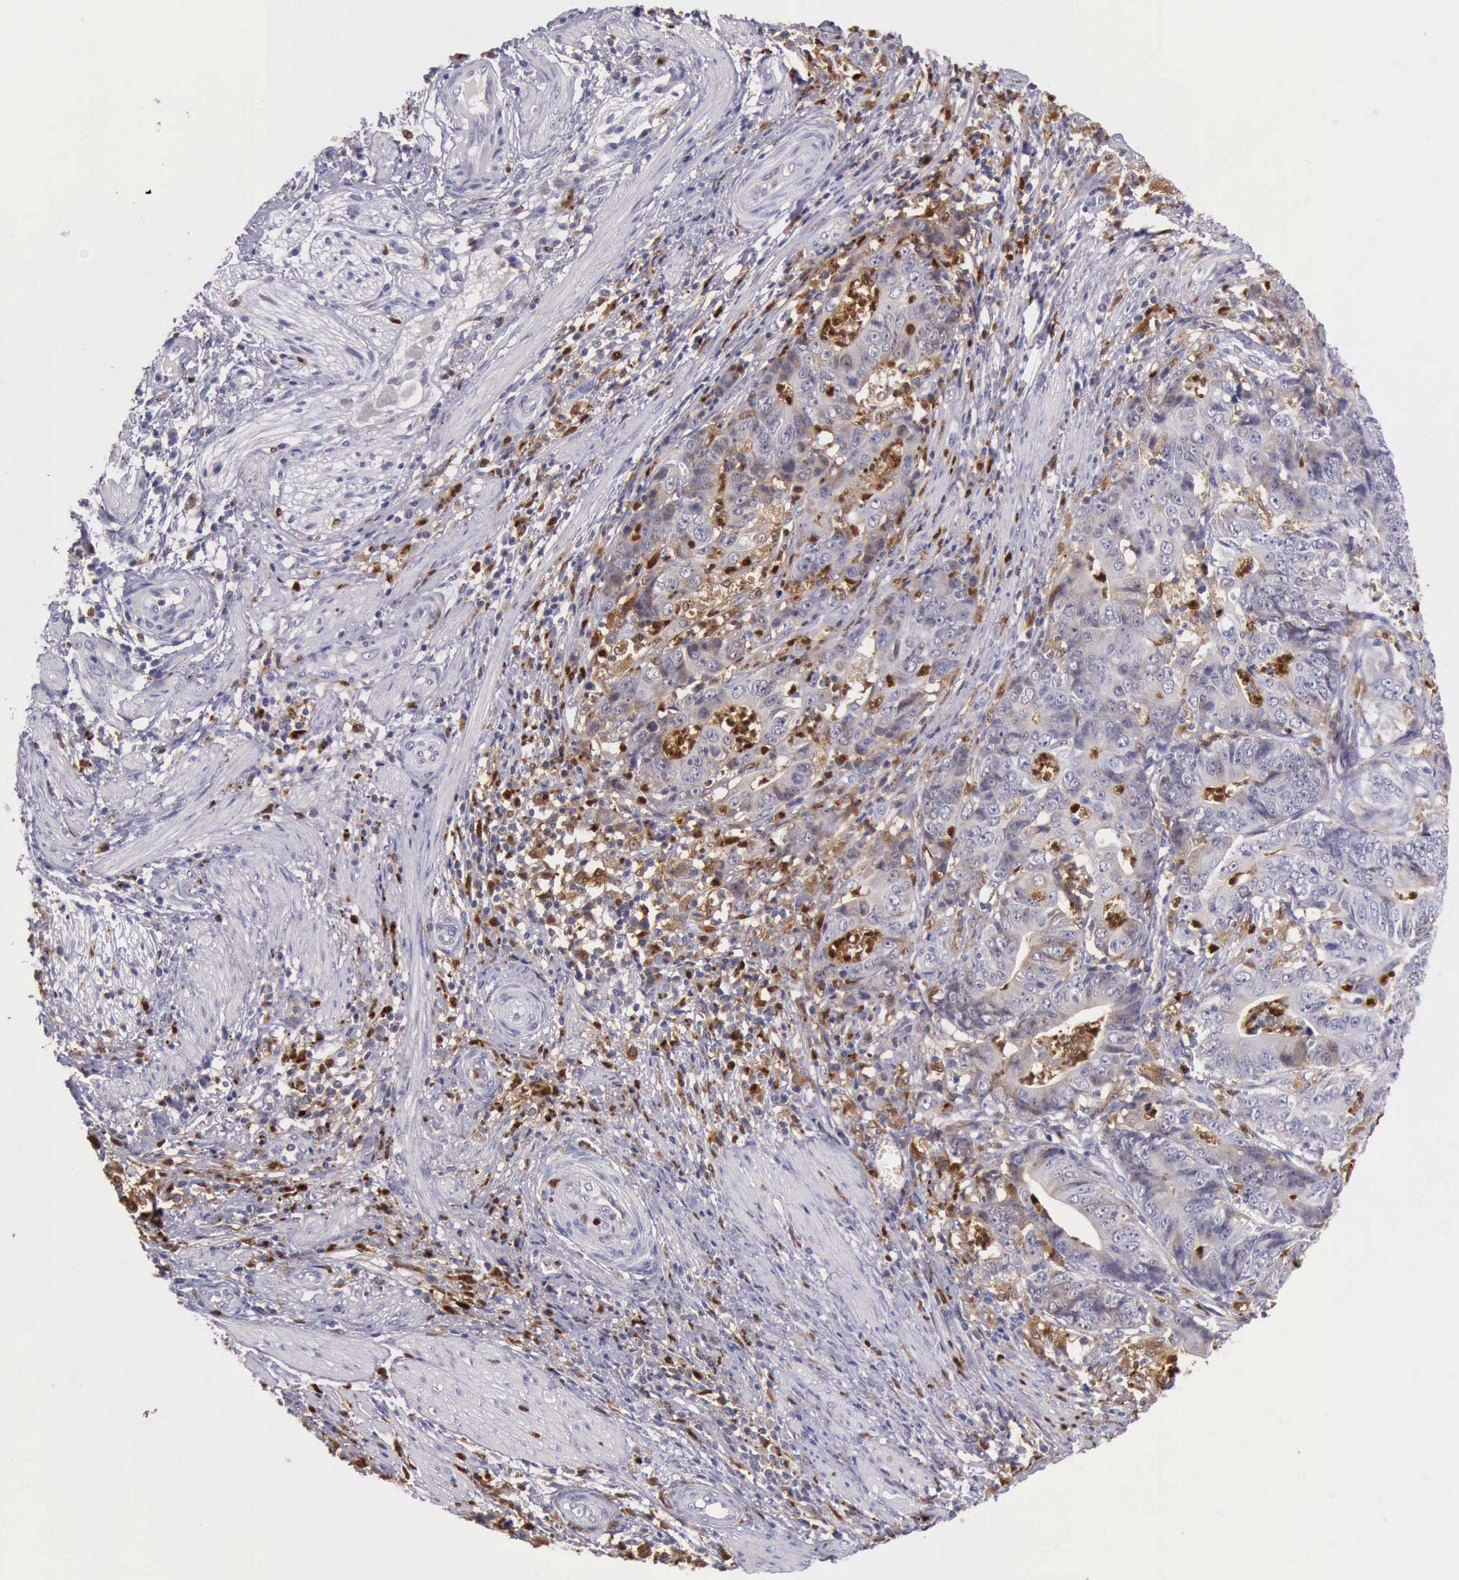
{"staining": {"intensity": "negative", "quantity": "none", "location": "none"}, "tissue": "stomach cancer", "cell_type": "Tumor cells", "image_type": "cancer", "snomed": [{"axis": "morphology", "description": "Adenocarcinoma, NOS"}, {"axis": "topography", "description": "Stomach, lower"}], "caption": "High magnification brightfield microscopy of stomach cancer (adenocarcinoma) stained with DAB (3,3'-diaminobenzidine) (brown) and counterstained with hematoxylin (blue): tumor cells show no significant staining. (DAB (3,3'-diaminobenzidine) IHC, high magnification).", "gene": "CSTA", "patient": {"sex": "female", "age": 86}}